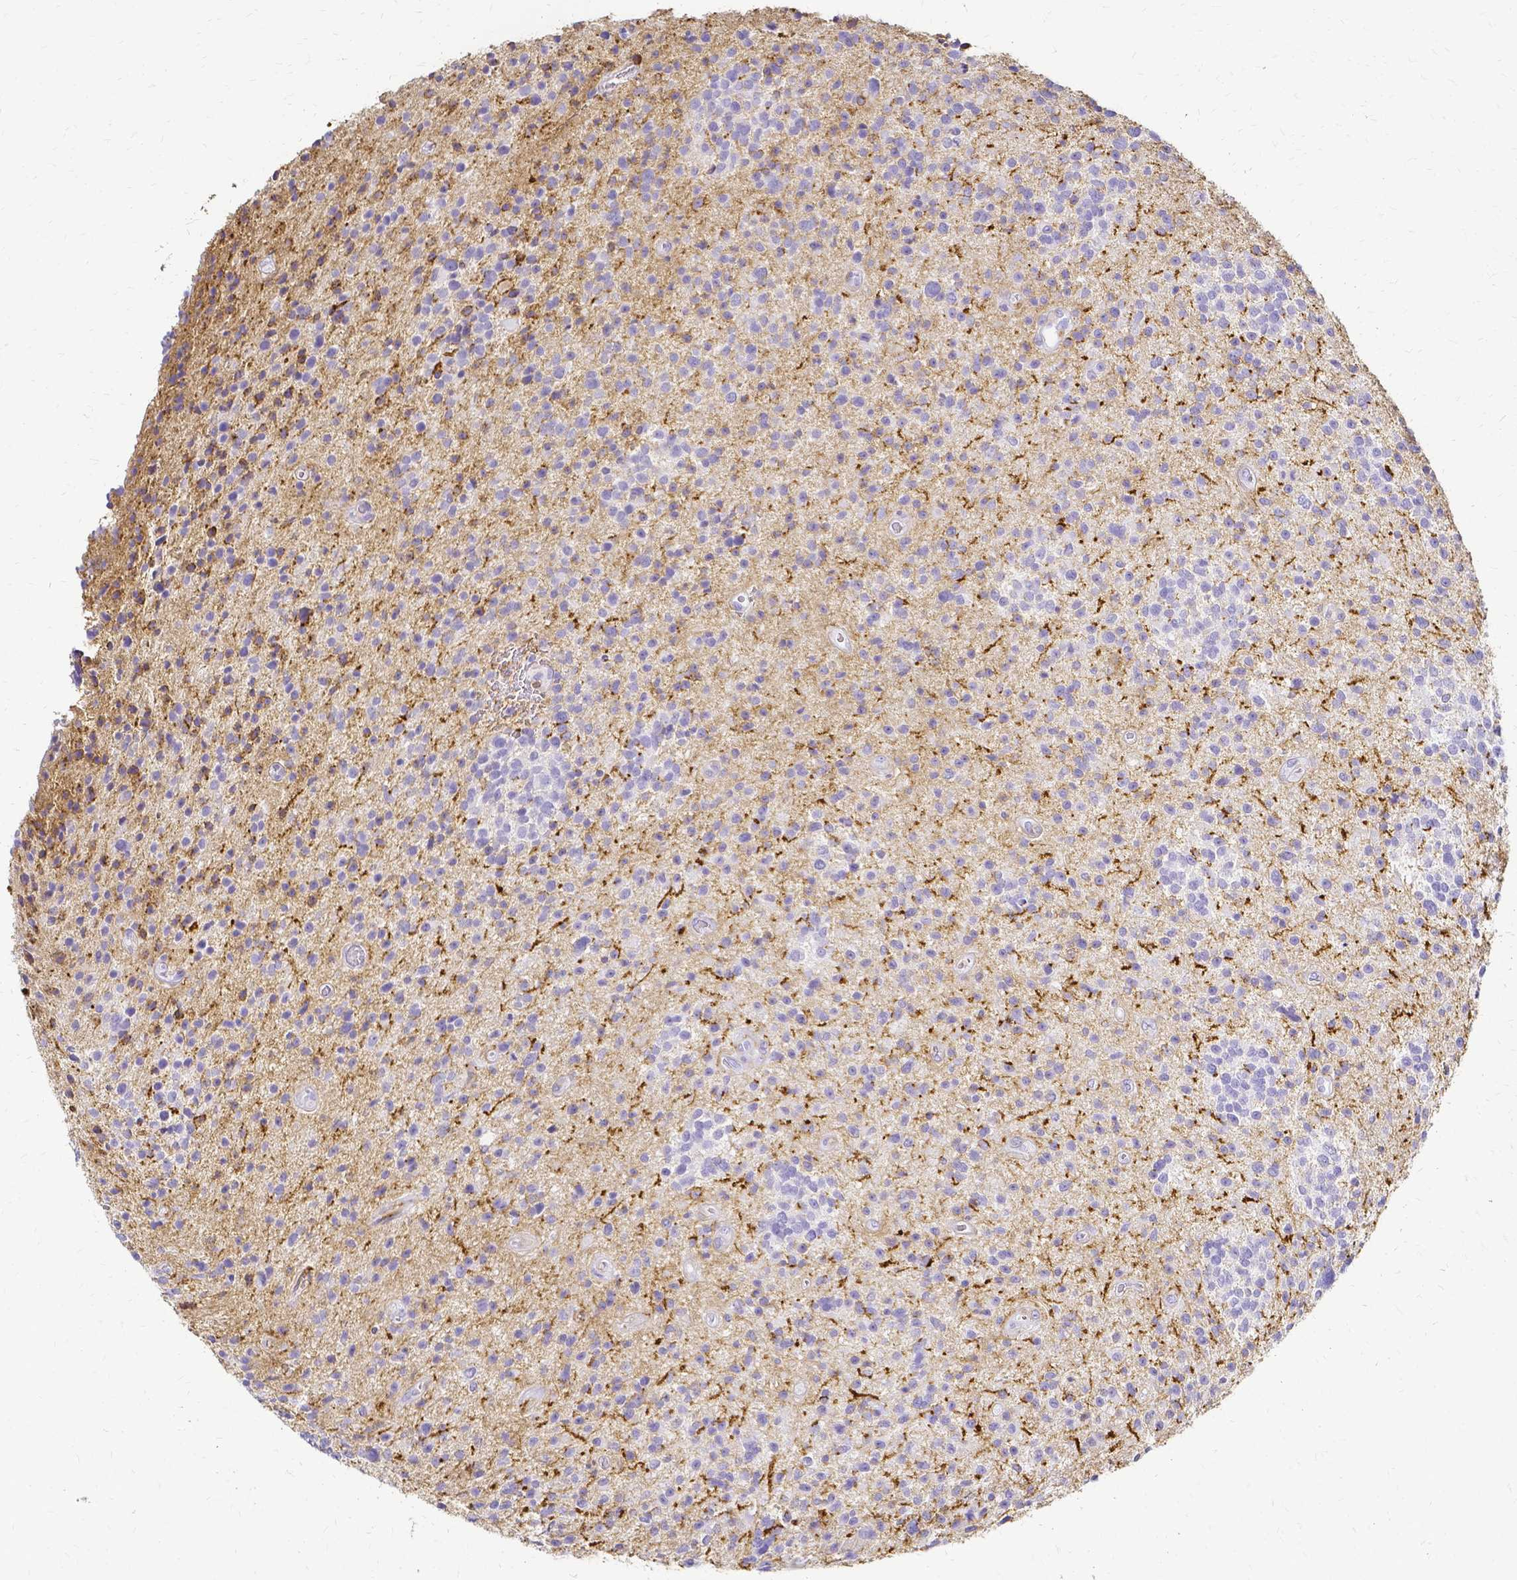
{"staining": {"intensity": "negative", "quantity": "none", "location": "none"}, "tissue": "glioma", "cell_type": "Tumor cells", "image_type": "cancer", "snomed": [{"axis": "morphology", "description": "Glioma, malignant, High grade"}, {"axis": "topography", "description": "Brain"}], "caption": "Human glioma stained for a protein using immunohistochemistry exhibits no staining in tumor cells.", "gene": "HSPA12A", "patient": {"sex": "male", "age": 29}}